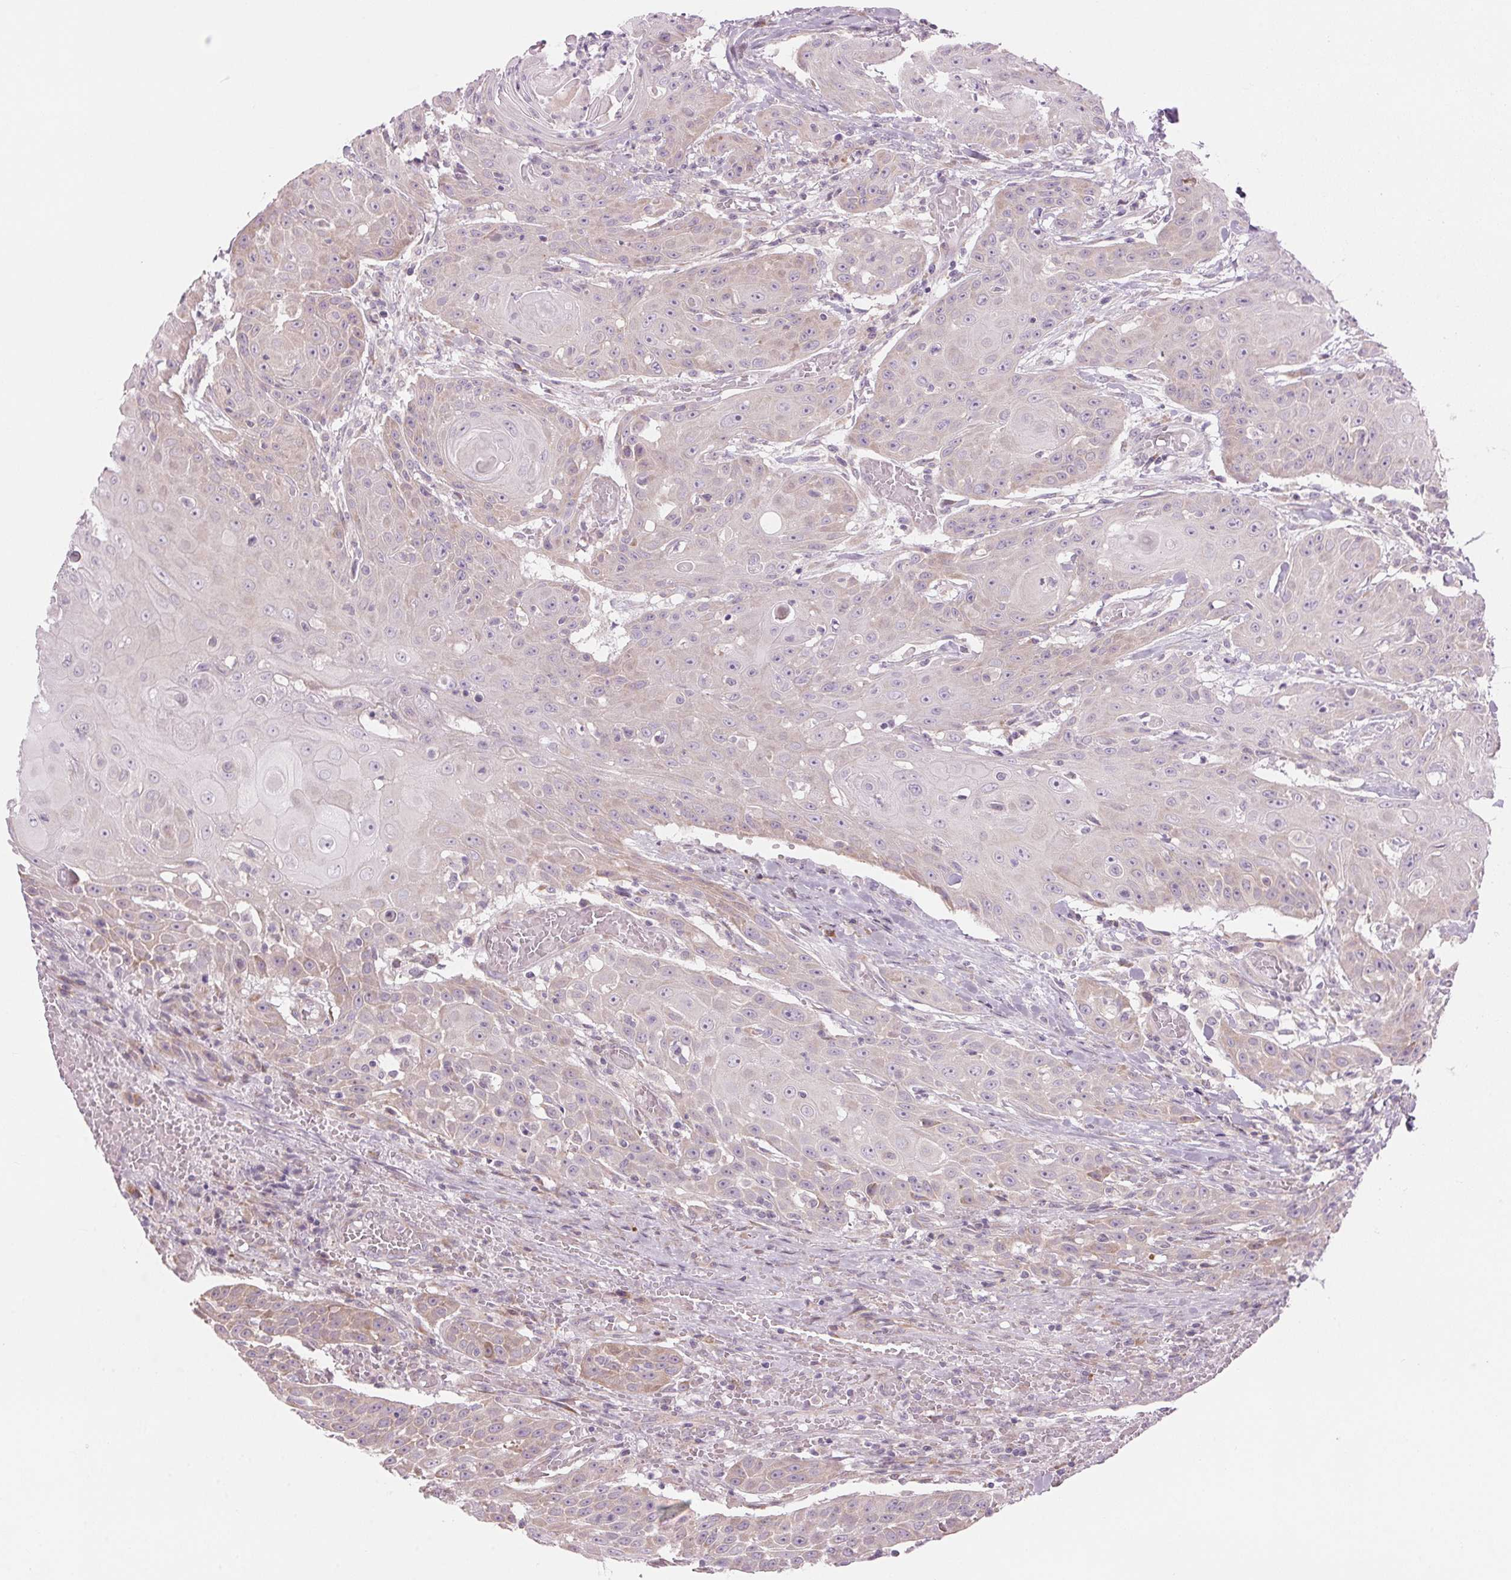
{"staining": {"intensity": "negative", "quantity": "none", "location": "none"}, "tissue": "head and neck cancer", "cell_type": "Tumor cells", "image_type": "cancer", "snomed": [{"axis": "morphology", "description": "Normal tissue, NOS"}, {"axis": "morphology", "description": "Squamous cell carcinoma, NOS"}, {"axis": "topography", "description": "Oral tissue"}, {"axis": "topography", "description": "Head-Neck"}], "caption": "IHC micrograph of neoplastic tissue: head and neck squamous cell carcinoma stained with DAB (3,3'-diaminobenzidine) exhibits no significant protein expression in tumor cells.", "gene": "GNMT", "patient": {"sex": "female", "age": 55}}